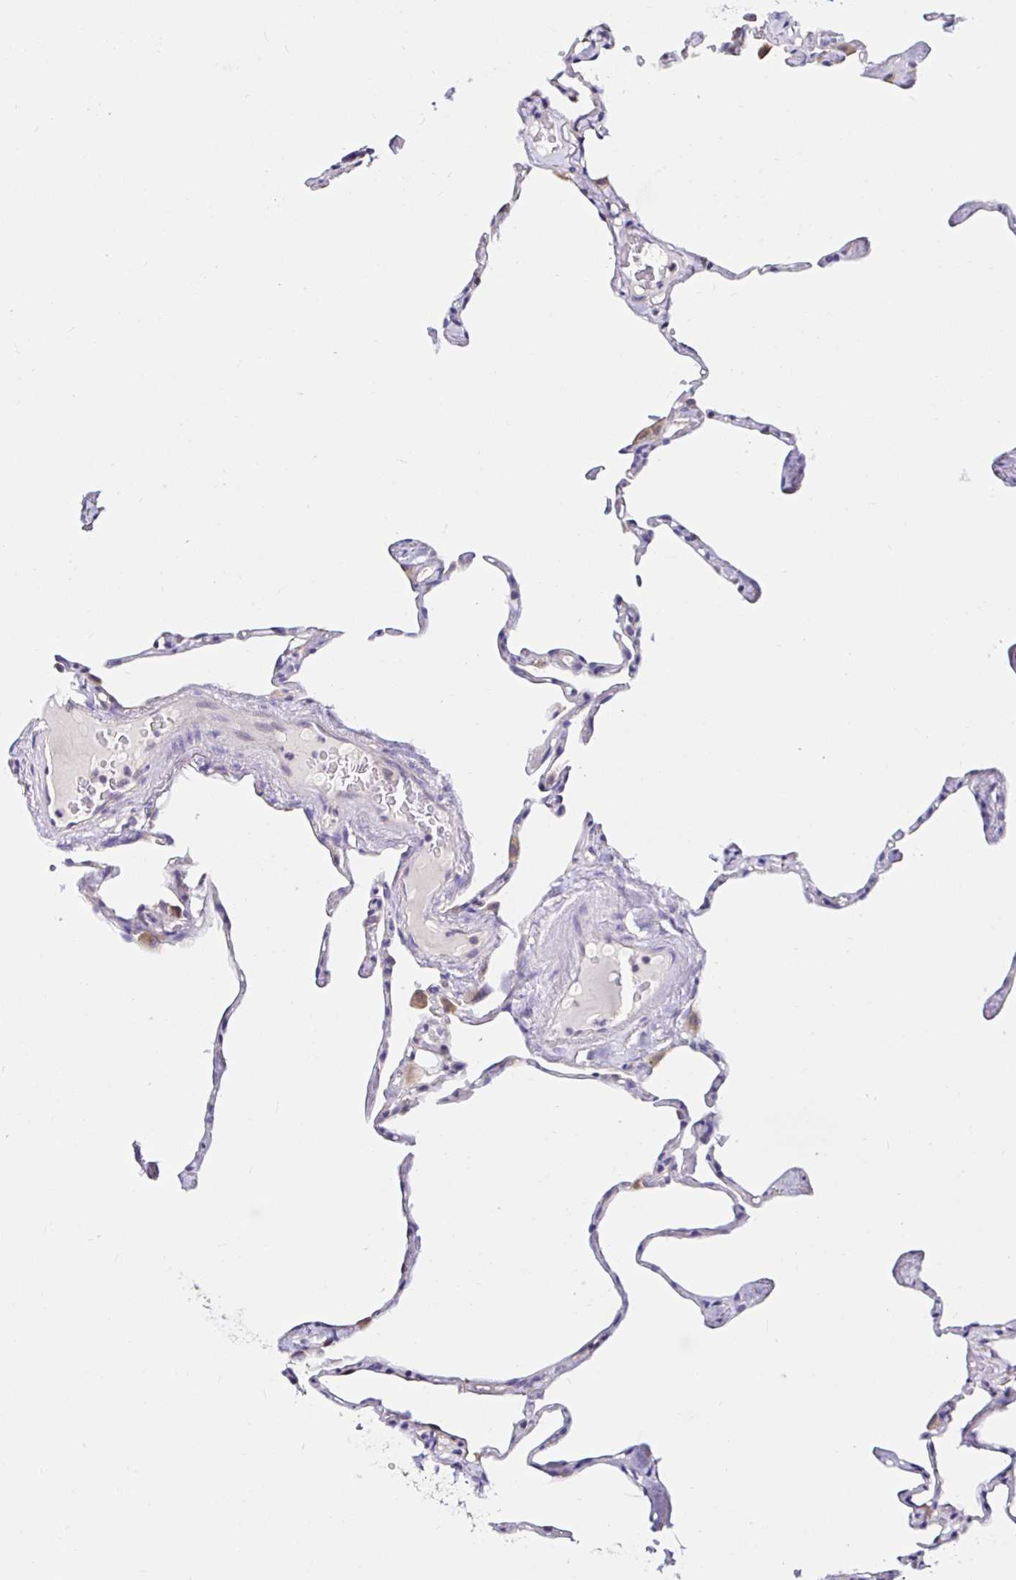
{"staining": {"intensity": "negative", "quantity": "none", "location": "none"}, "tissue": "lung", "cell_type": "Alveolar cells", "image_type": "normal", "snomed": [{"axis": "morphology", "description": "Normal tissue, NOS"}, {"axis": "topography", "description": "Lung"}], "caption": "High power microscopy histopathology image of an immunohistochemistry (IHC) image of normal lung, revealing no significant positivity in alveolar cells.", "gene": "VSIG2", "patient": {"sex": "male", "age": 65}}